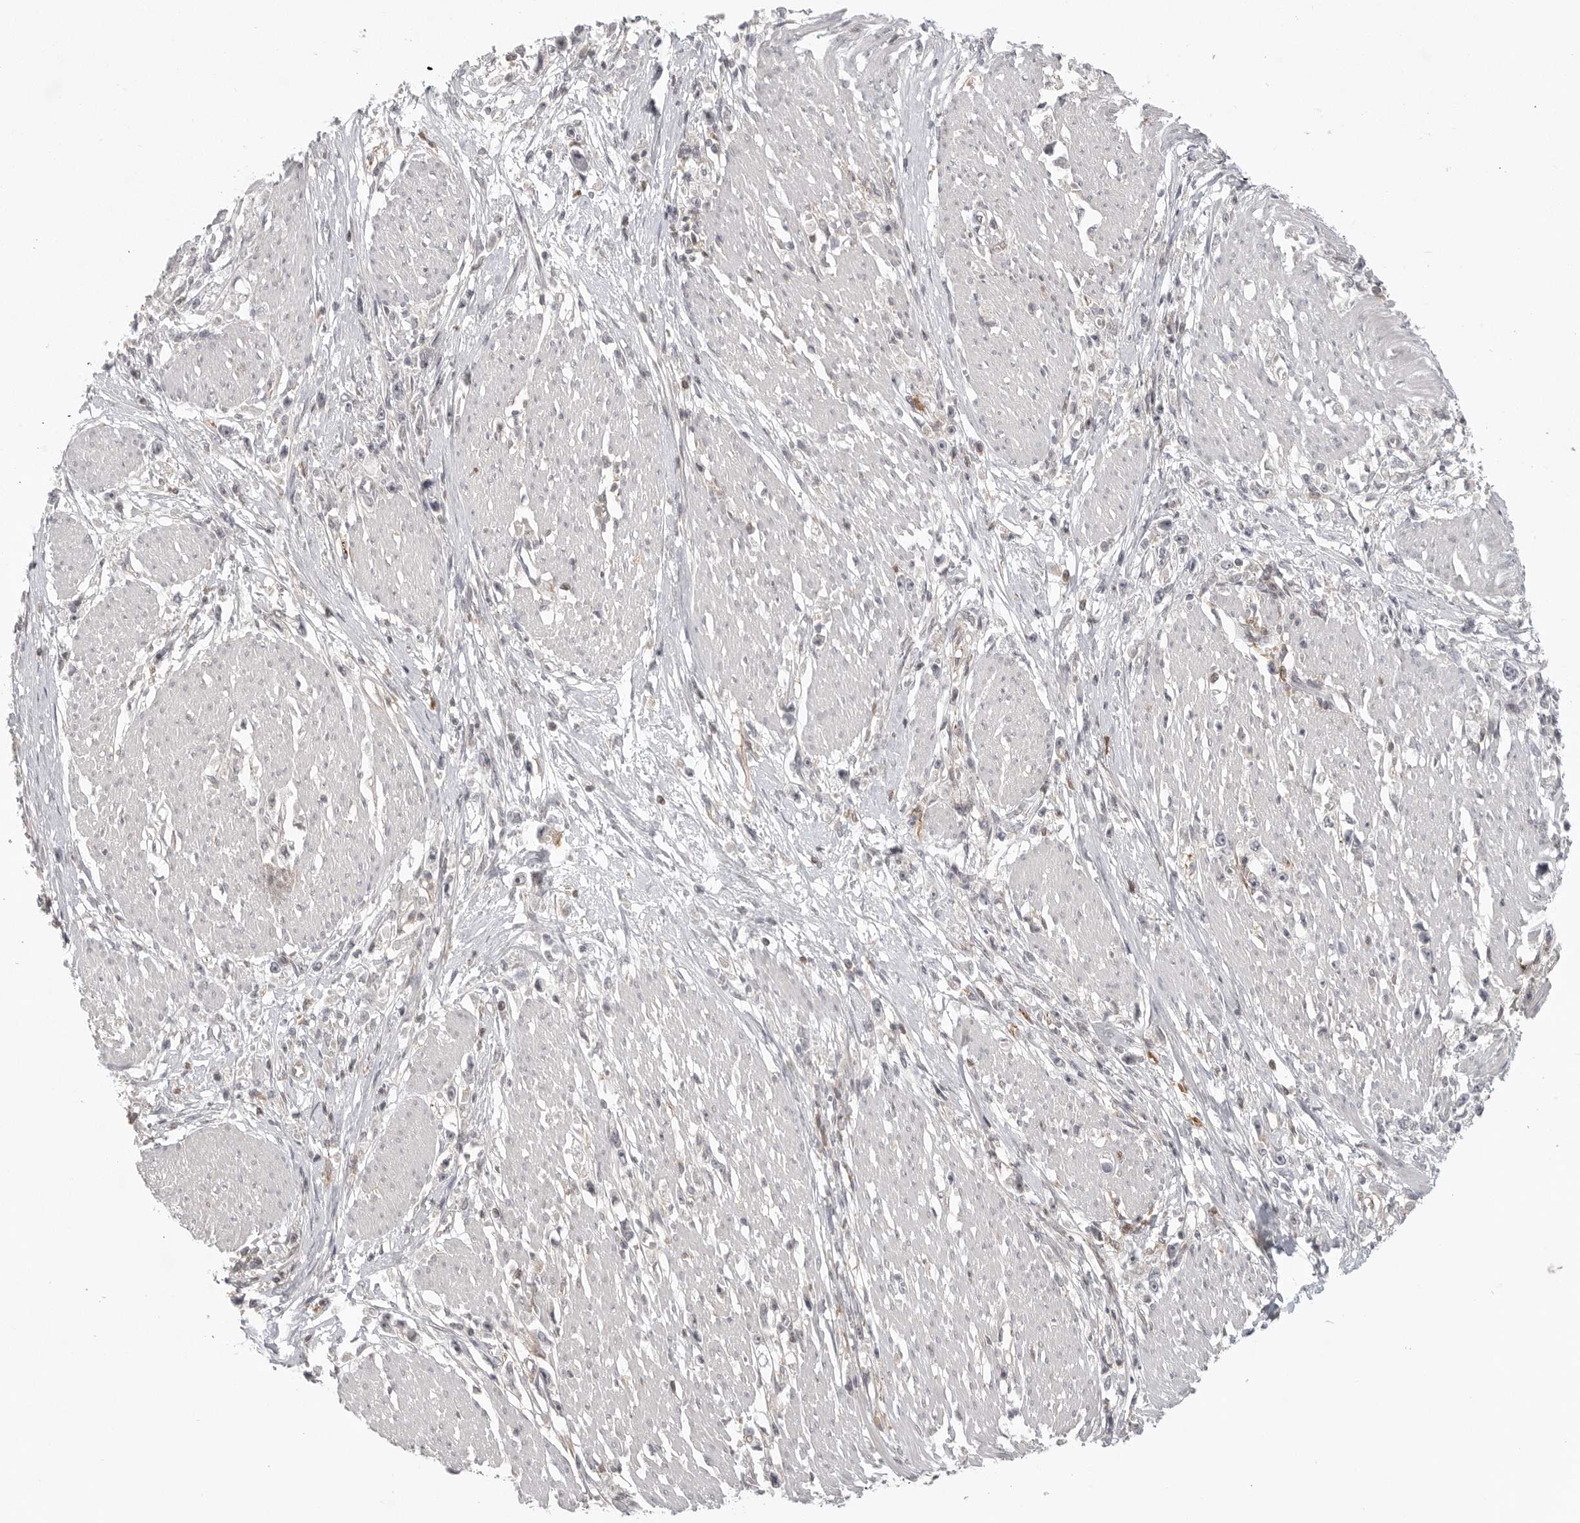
{"staining": {"intensity": "negative", "quantity": "none", "location": "none"}, "tissue": "stomach cancer", "cell_type": "Tumor cells", "image_type": "cancer", "snomed": [{"axis": "morphology", "description": "Adenocarcinoma, NOS"}, {"axis": "topography", "description": "Stomach"}], "caption": "Tumor cells are negative for protein expression in human stomach cancer (adenocarcinoma).", "gene": "DBNL", "patient": {"sex": "female", "age": 59}}